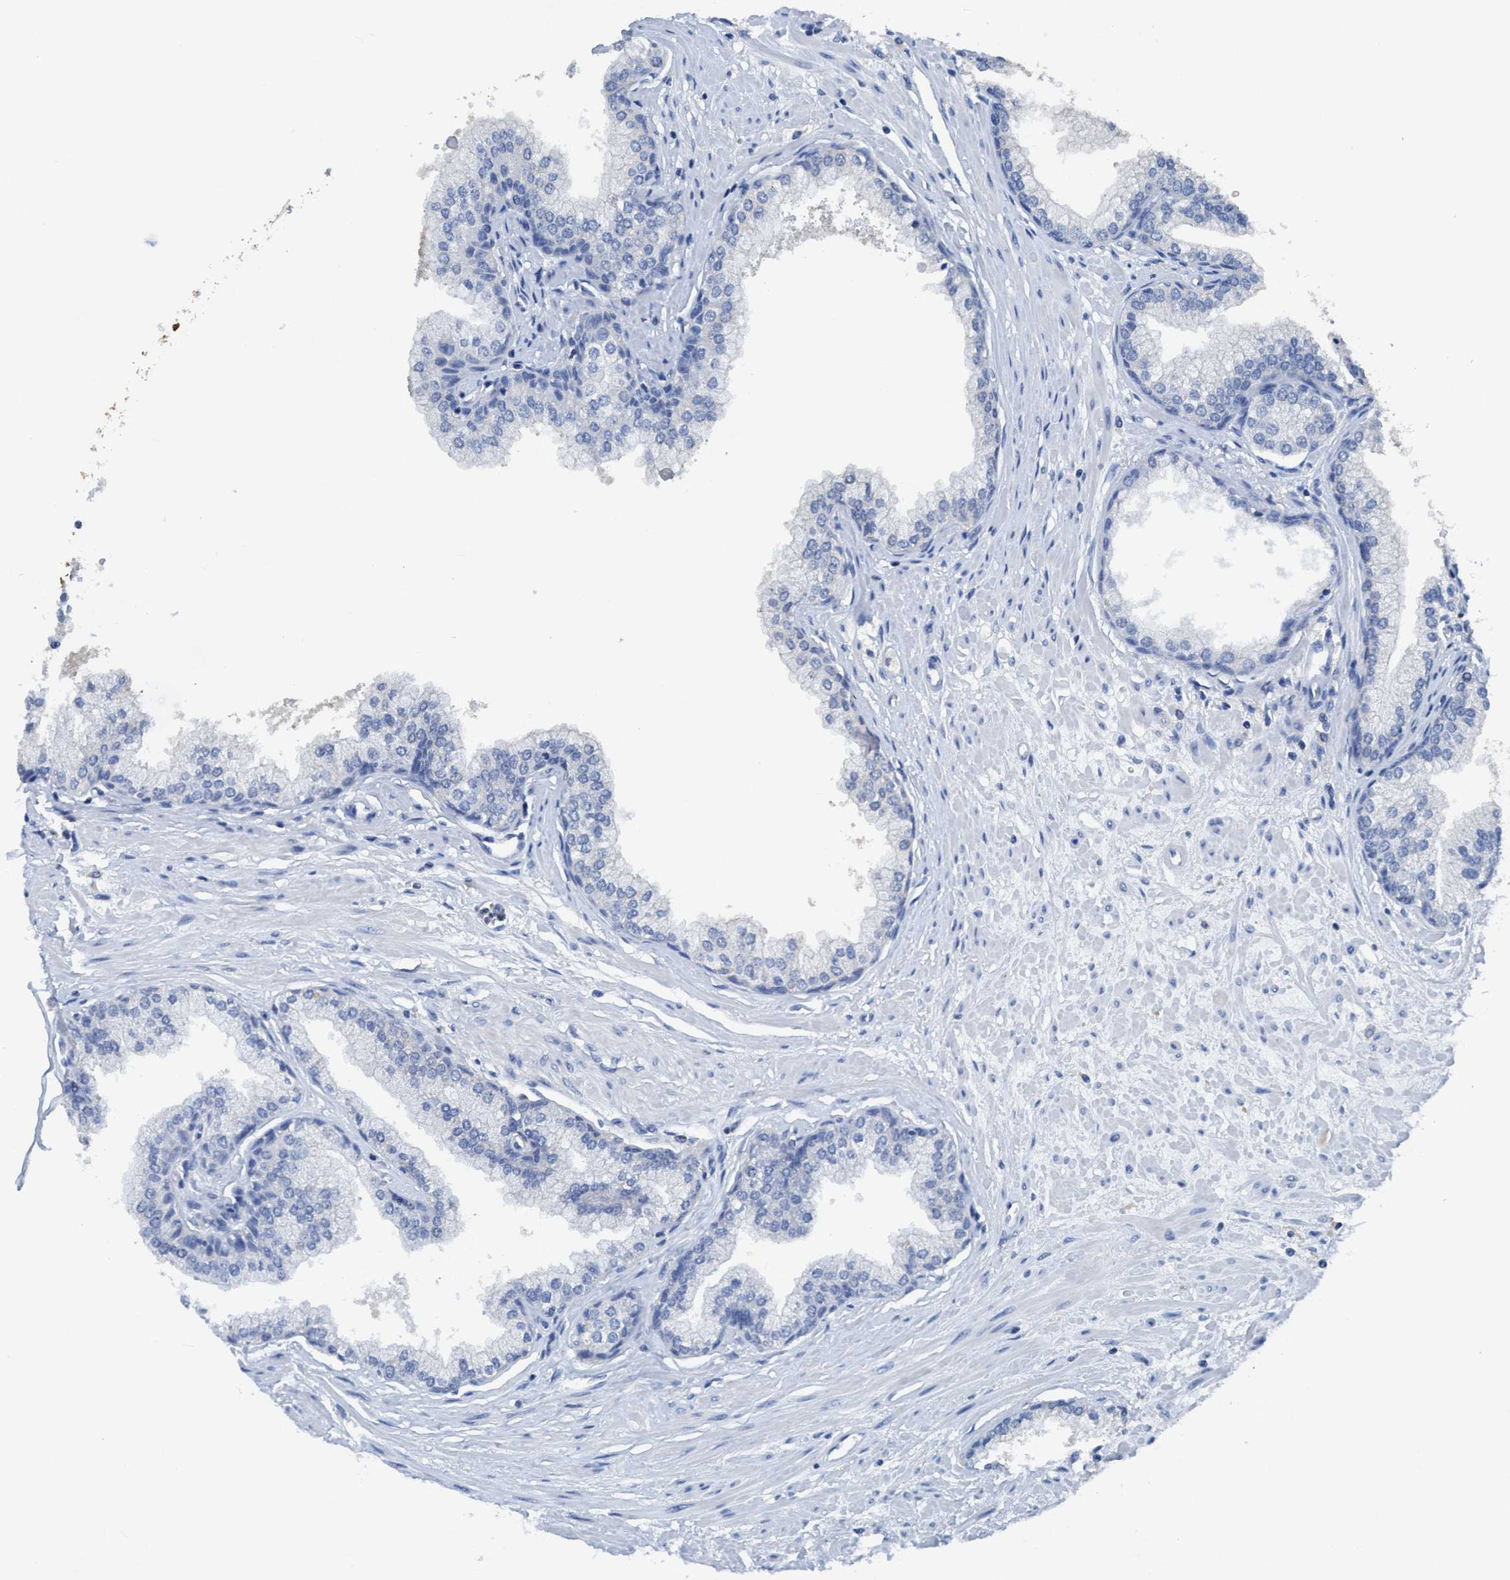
{"staining": {"intensity": "negative", "quantity": "none", "location": "none"}, "tissue": "prostate", "cell_type": "Glandular cells", "image_type": "normal", "snomed": [{"axis": "morphology", "description": "Normal tissue, NOS"}, {"axis": "morphology", "description": "Urothelial carcinoma, Low grade"}, {"axis": "topography", "description": "Urinary bladder"}, {"axis": "topography", "description": "Prostate"}], "caption": "Prostate was stained to show a protein in brown. There is no significant positivity in glandular cells. (Stains: DAB immunohistochemistry (IHC) with hematoxylin counter stain, Microscopy: brightfield microscopy at high magnification).", "gene": "DNAI1", "patient": {"sex": "male", "age": 60}}